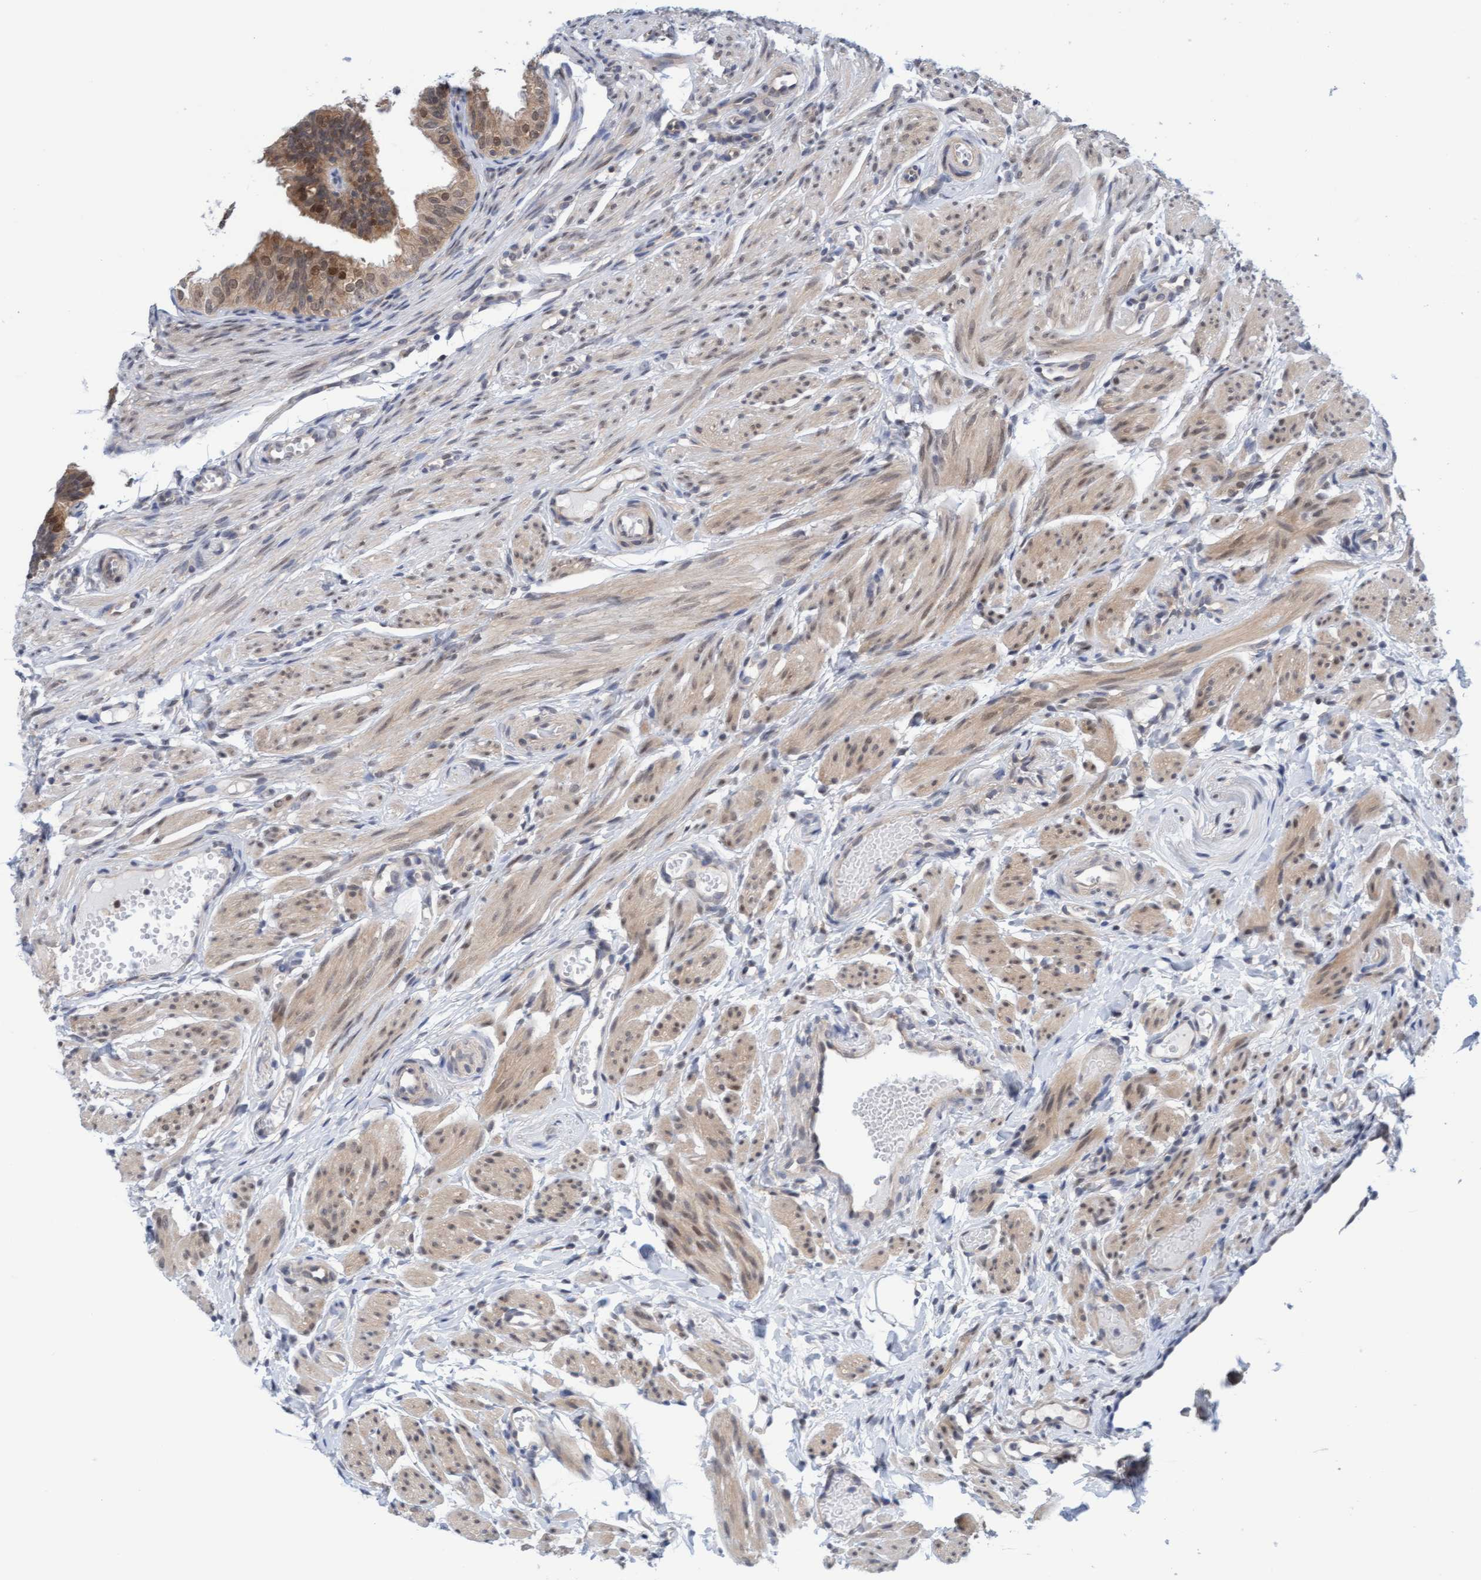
{"staining": {"intensity": "moderate", "quantity": ">75%", "location": "cytoplasmic/membranous"}, "tissue": "fallopian tube", "cell_type": "Glandular cells", "image_type": "normal", "snomed": [{"axis": "morphology", "description": "Normal tissue, NOS"}, {"axis": "topography", "description": "Fallopian tube"}], "caption": "DAB immunohistochemical staining of unremarkable human fallopian tube shows moderate cytoplasmic/membranous protein staining in approximately >75% of glandular cells.", "gene": "AMZ2", "patient": {"sex": "female", "age": 35}}